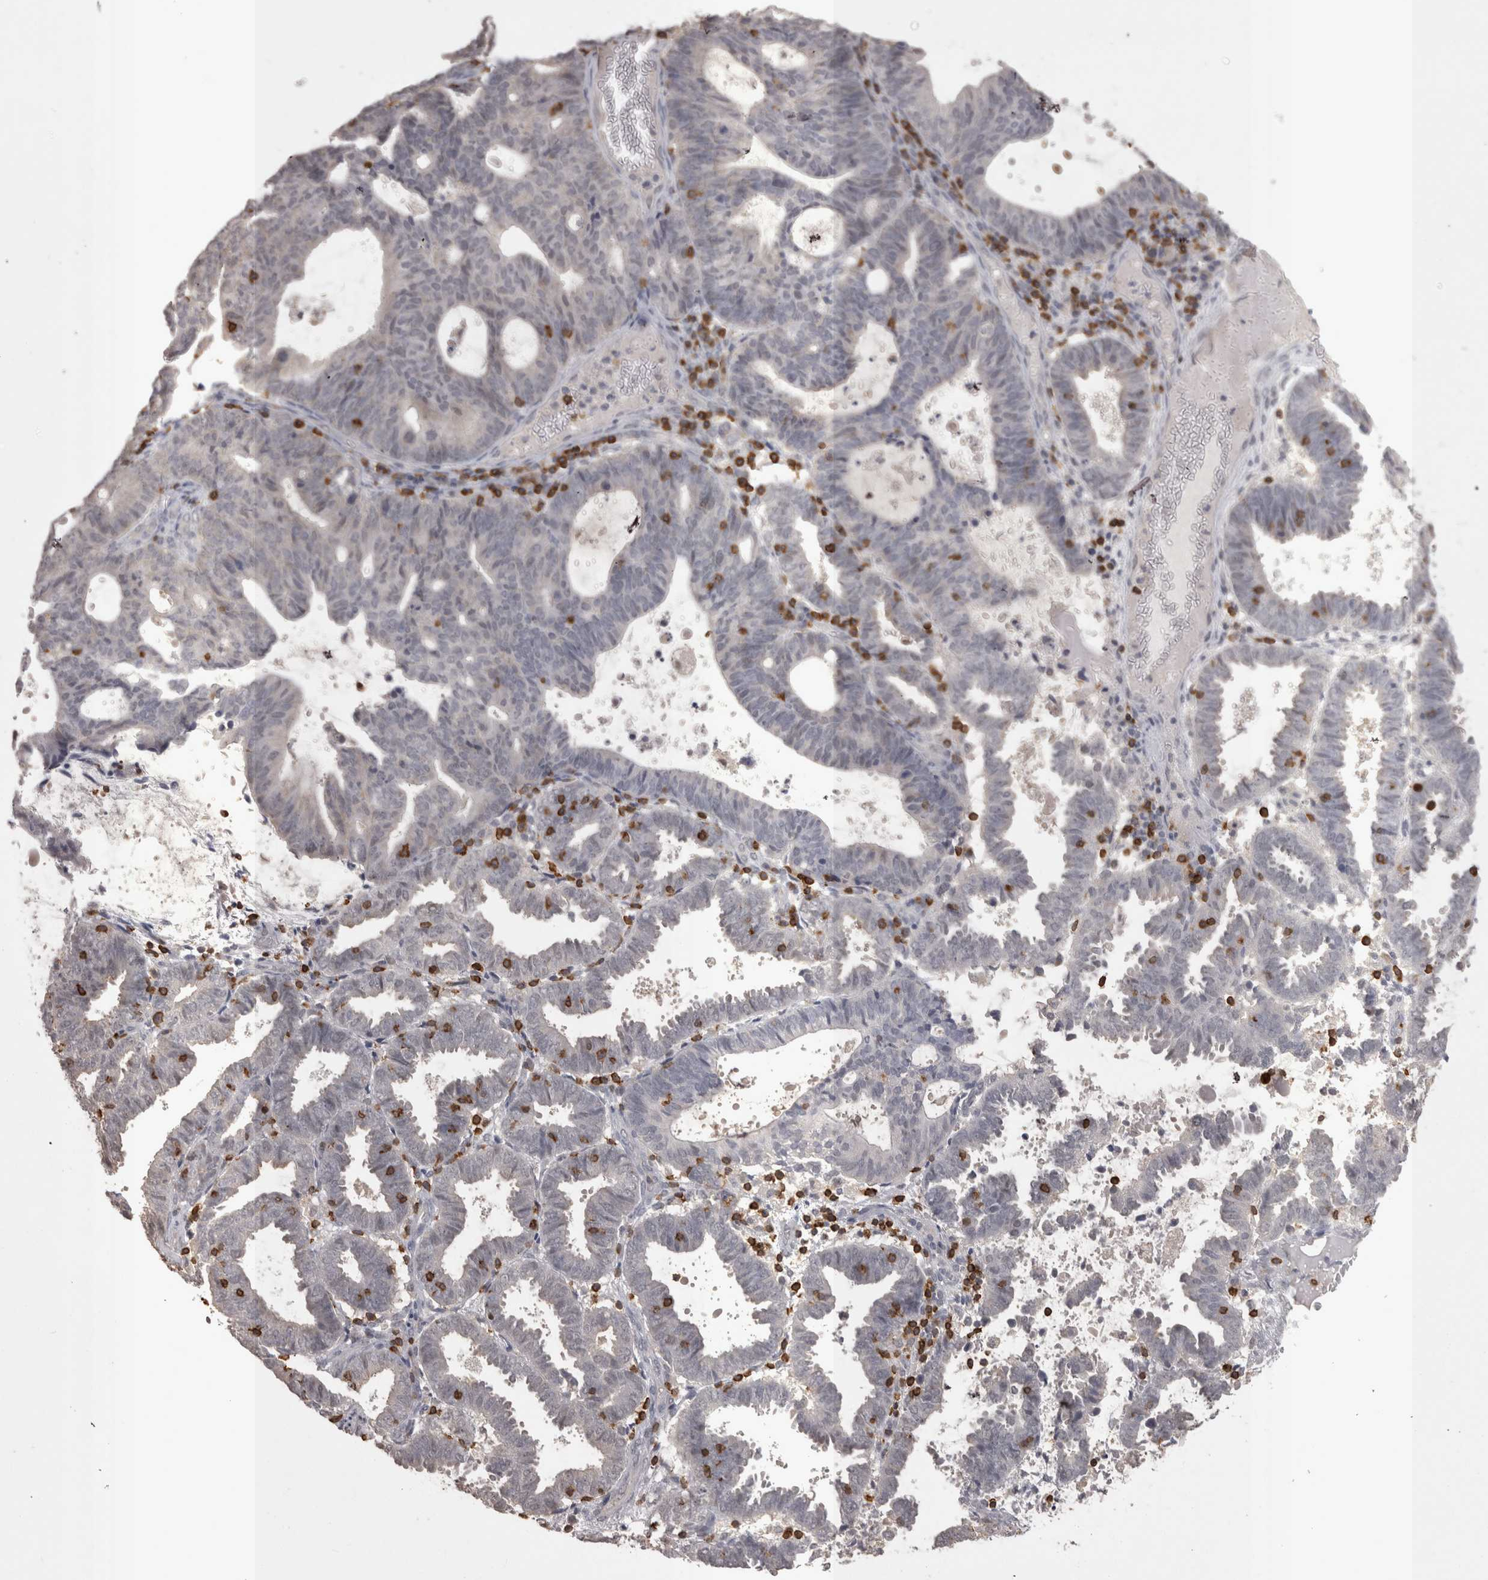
{"staining": {"intensity": "negative", "quantity": "none", "location": "none"}, "tissue": "endometrial cancer", "cell_type": "Tumor cells", "image_type": "cancer", "snomed": [{"axis": "morphology", "description": "Adenocarcinoma, NOS"}, {"axis": "topography", "description": "Uterus"}], "caption": "High magnification brightfield microscopy of endometrial cancer stained with DAB (brown) and counterstained with hematoxylin (blue): tumor cells show no significant expression.", "gene": "SKAP1", "patient": {"sex": "female", "age": 83}}